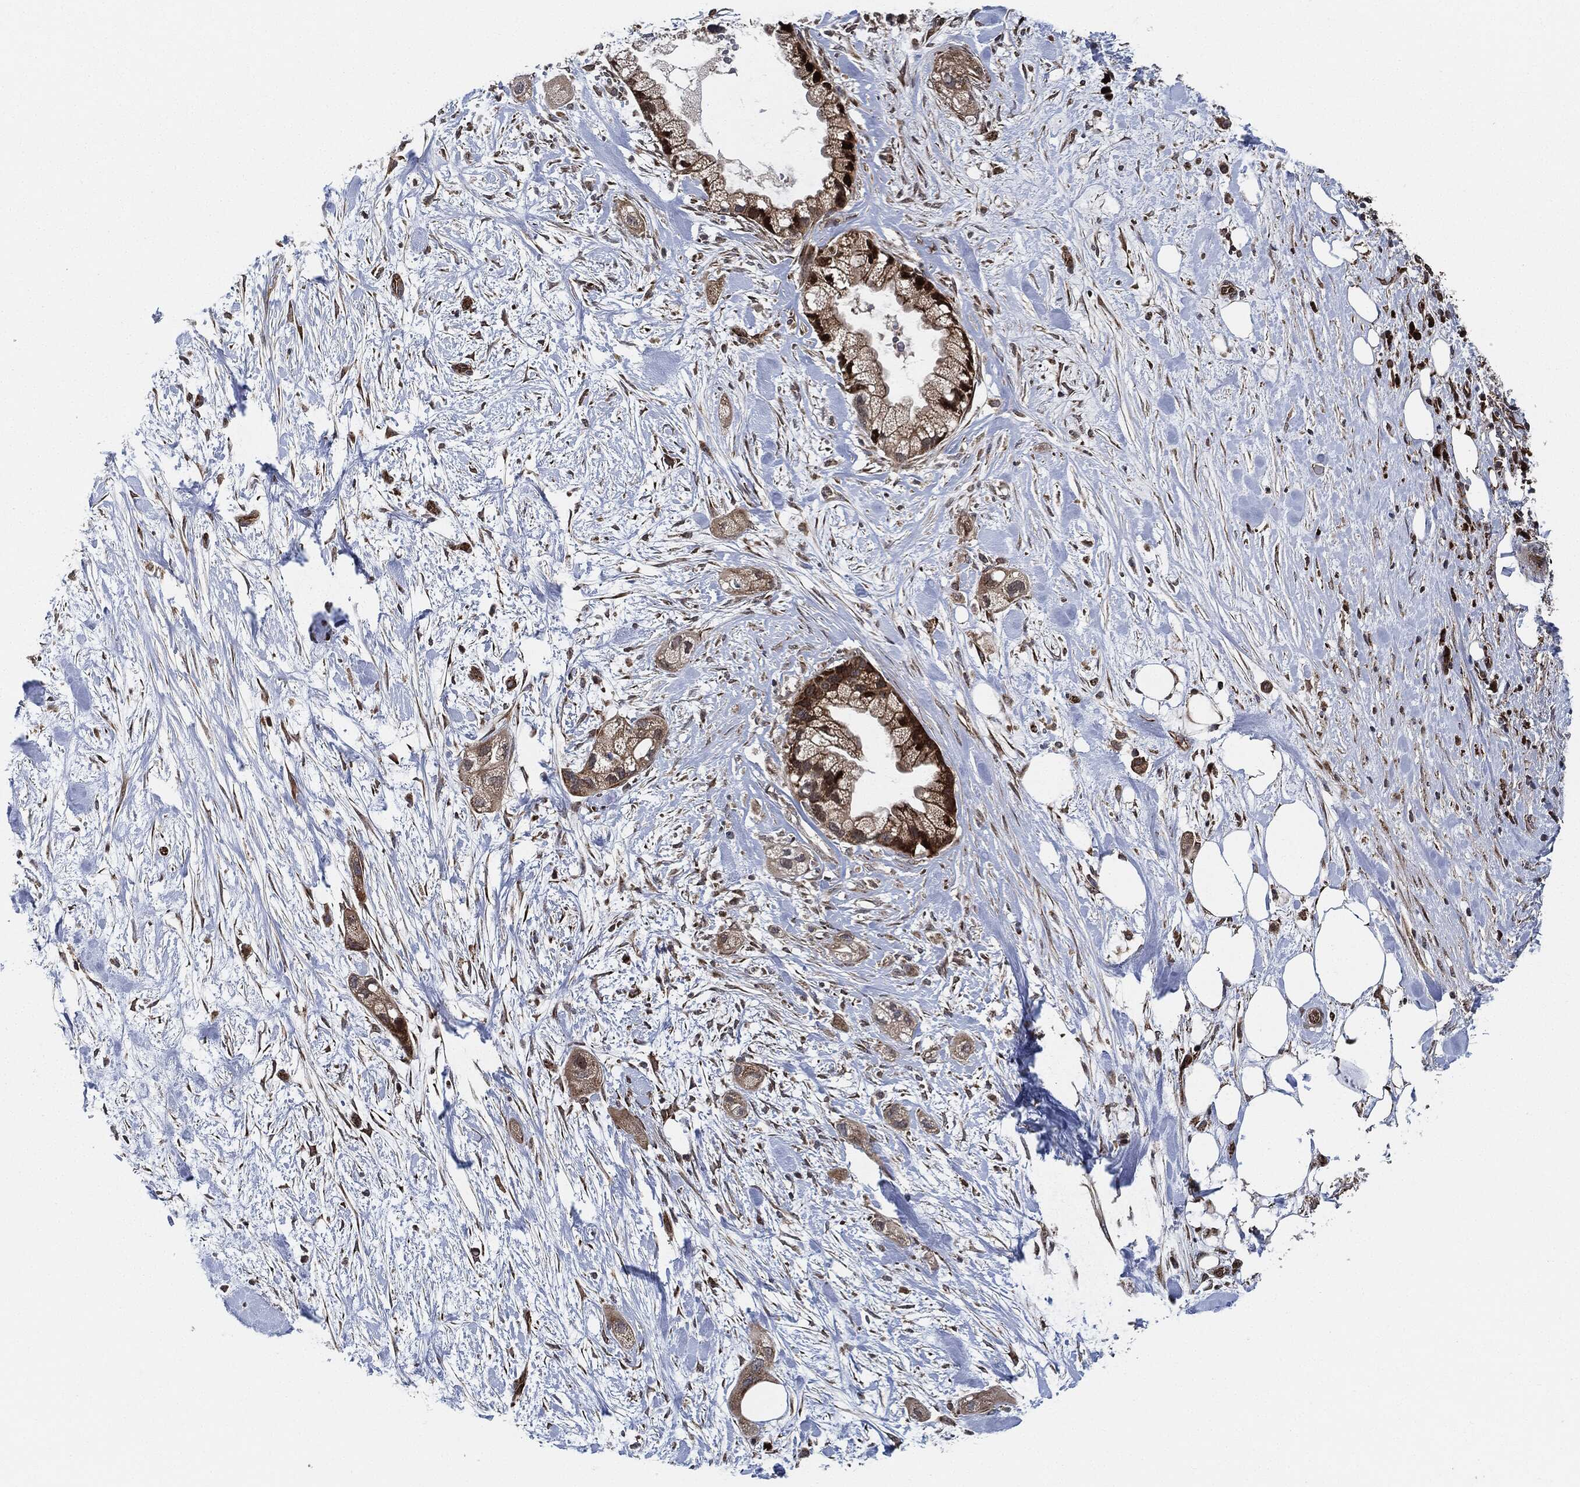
{"staining": {"intensity": "moderate", "quantity": "25%-75%", "location": "cytoplasmic/membranous"}, "tissue": "pancreatic cancer", "cell_type": "Tumor cells", "image_type": "cancer", "snomed": [{"axis": "morphology", "description": "Adenocarcinoma, NOS"}, {"axis": "topography", "description": "Pancreas"}], "caption": "High-magnification brightfield microscopy of adenocarcinoma (pancreatic) stained with DAB (3,3'-diaminobenzidine) (brown) and counterstained with hematoxylin (blue). tumor cells exhibit moderate cytoplasmic/membranous expression is appreciated in about25%-75% of cells.", "gene": "RNASEL", "patient": {"sex": "male", "age": 44}}